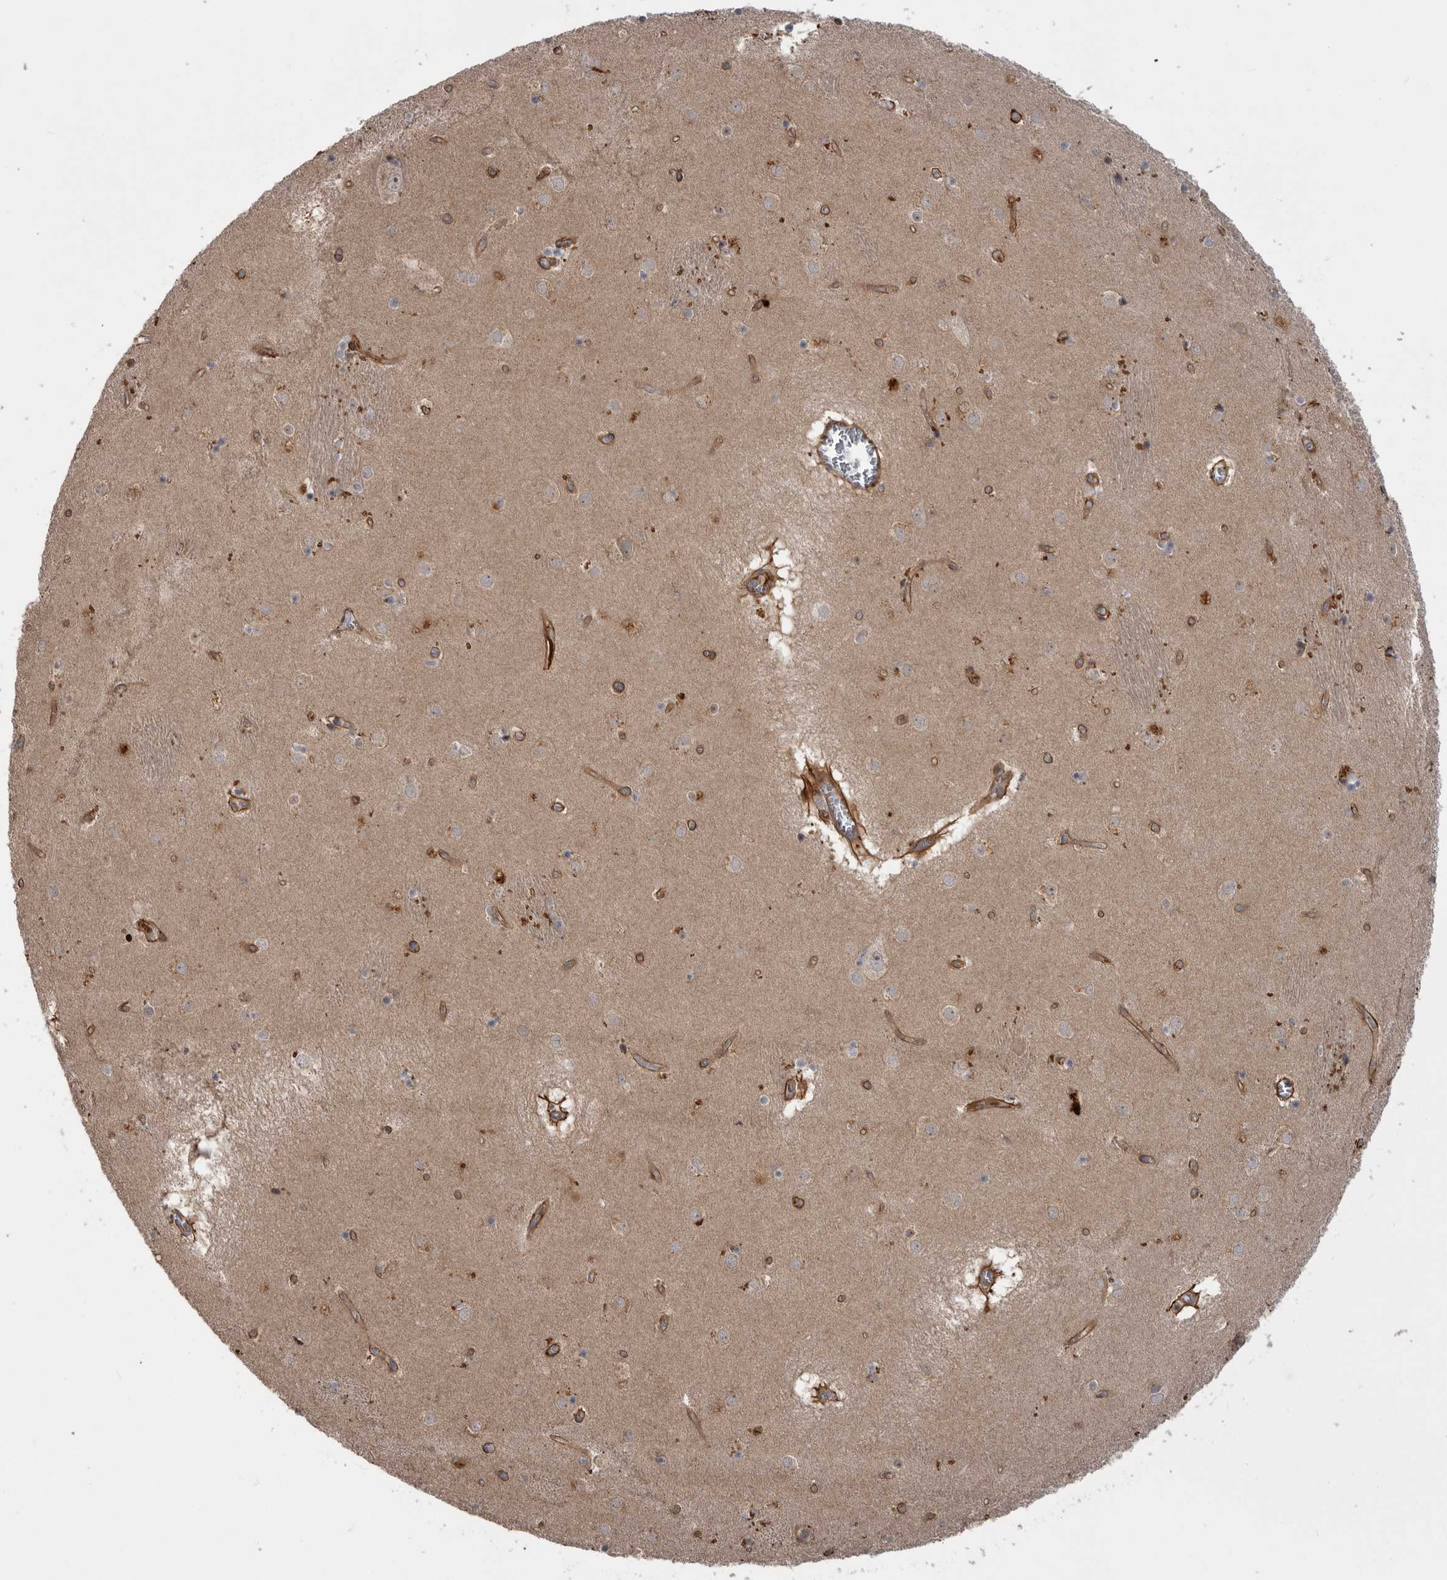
{"staining": {"intensity": "weak", "quantity": "25%-75%", "location": "cytoplasmic/membranous"}, "tissue": "caudate", "cell_type": "Glial cells", "image_type": "normal", "snomed": [{"axis": "morphology", "description": "Normal tissue, NOS"}, {"axis": "topography", "description": "Lateral ventricle wall"}], "caption": "Immunohistochemistry staining of normal caudate, which exhibits low levels of weak cytoplasmic/membranous expression in approximately 25%-75% of glial cells indicating weak cytoplasmic/membranous protein staining. The staining was performed using DAB (brown) for protein detection and nuclei were counterstained in hematoxylin (blue).", "gene": "RAB3GAP2", "patient": {"sex": "male", "age": 70}}